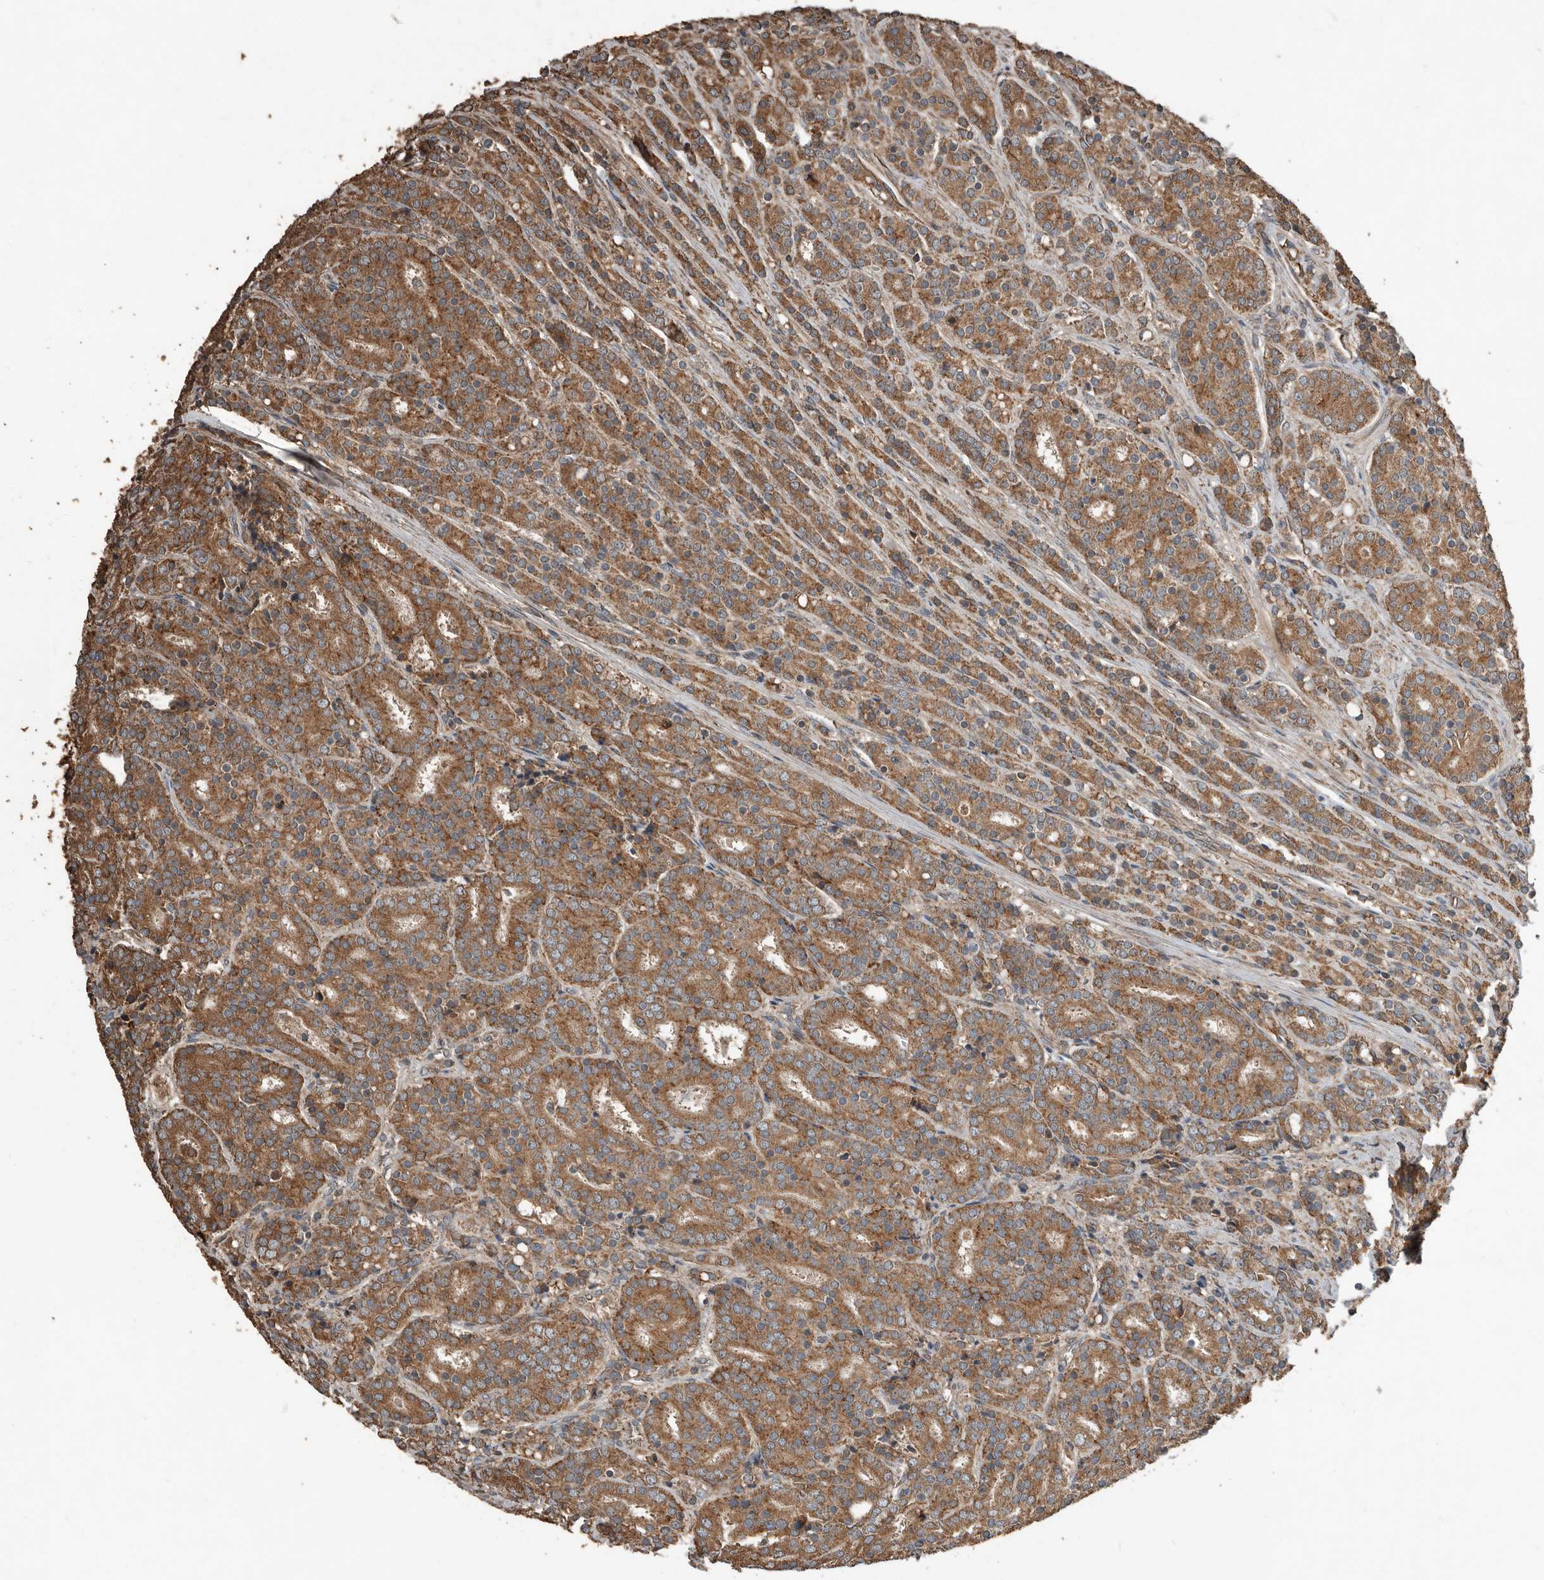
{"staining": {"intensity": "moderate", "quantity": ">75%", "location": "cytoplasmic/membranous"}, "tissue": "prostate cancer", "cell_type": "Tumor cells", "image_type": "cancer", "snomed": [{"axis": "morphology", "description": "Adenocarcinoma, High grade"}, {"axis": "topography", "description": "Prostate"}], "caption": "IHC (DAB (3,3'-diaminobenzidine)) staining of human prostate cancer reveals moderate cytoplasmic/membranous protein positivity in approximately >75% of tumor cells.", "gene": "RNF207", "patient": {"sex": "male", "age": 62}}